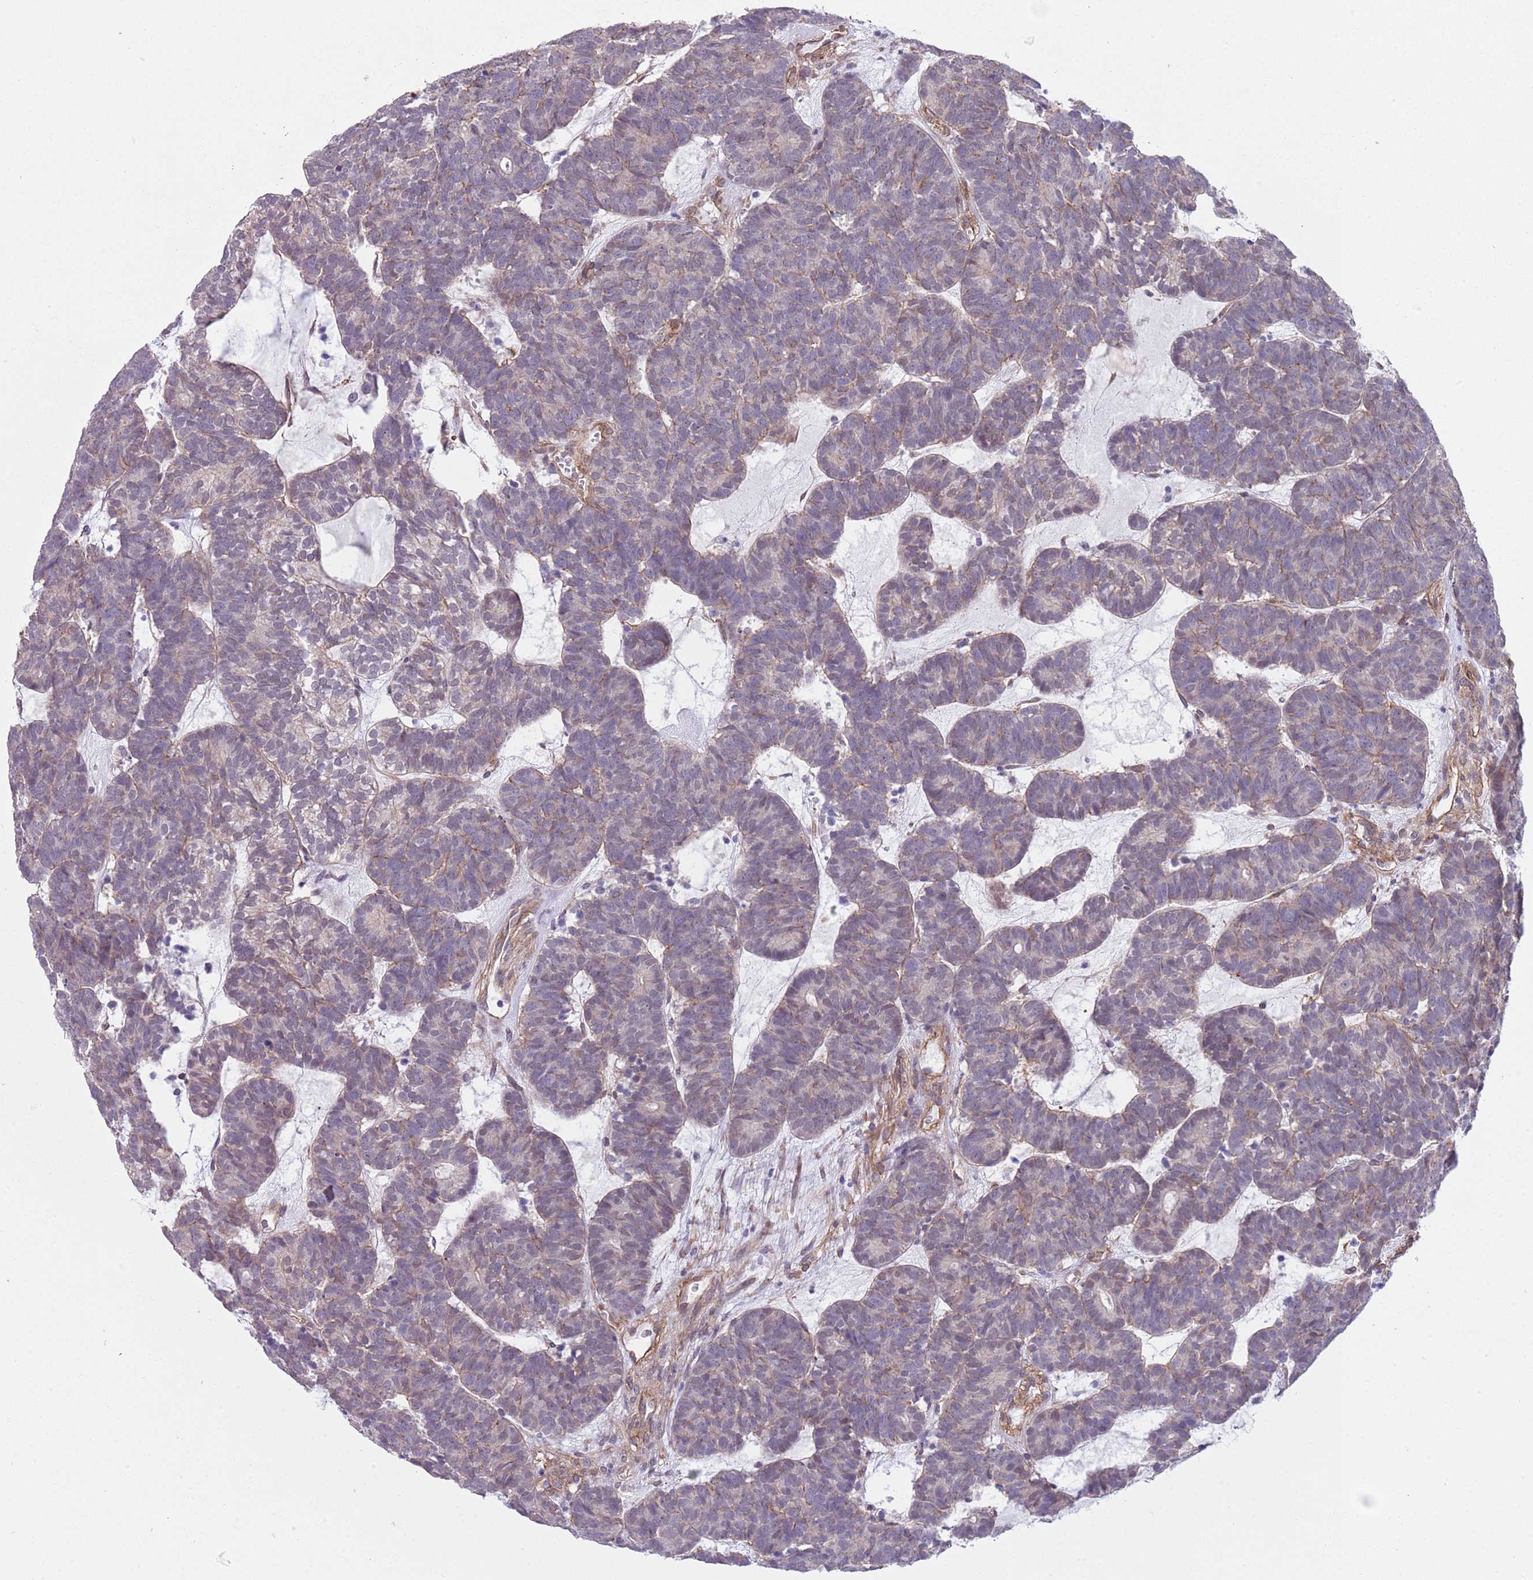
{"staining": {"intensity": "negative", "quantity": "none", "location": "none"}, "tissue": "head and neck cancer", "cell_type": "Tumor cells", "image_type": "cancer", "snomed": [{"axis": "morphology", "description": "Adenocarcinoma, NOS"}, {"axis": "topography", "description": "Head-Neck"}], "caption": "There is no significant expression in tumor cells of head and neck cancer (adenocarcinoma). Nuclei are stained in blue.", "gene": "CREBZF", "patient": {"sex": "female", "age": 81}}